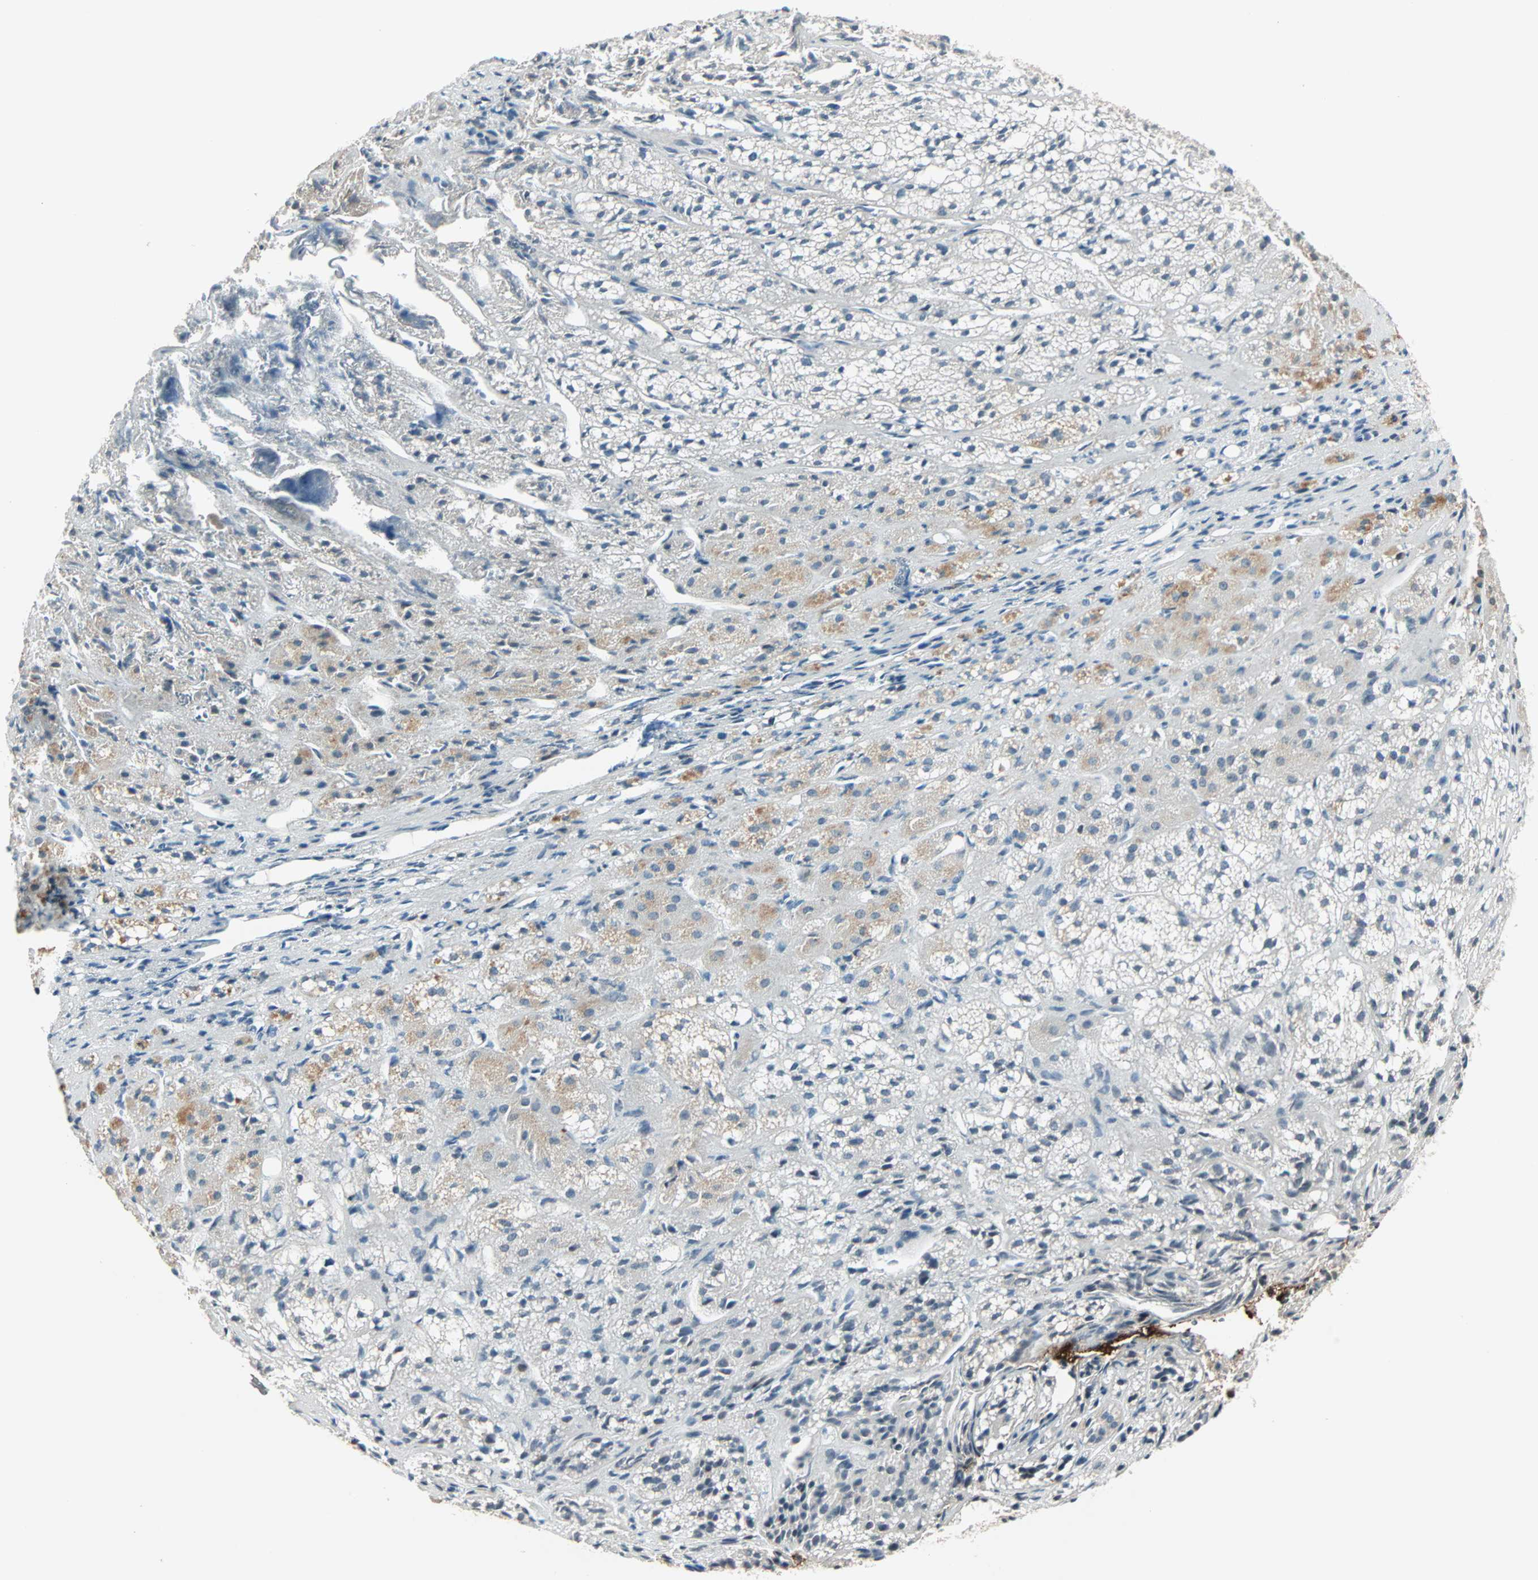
{"staining": {"intensity": "strong", "quantity": "<25%", "location": "cytoplasmic/membranous,nuclear"}, "tissue": "adrenal gland", "cell_type": "Glandular cells", "image_type": "normal", "snomed": [{"axis": "morphology", "description": "Normal tissue, NOS"}, {"axis": "topography", "description": "Adrenal gland"}], "caption": "Brown immunohistochemical staining in benign adrenal gland reveals strong cytoplasmic/membranous,nuclear positivity in about <25% of glandular cells. (IHC, brightfield microscopy, high magnification).", "gene": "CBX4", "patient": {"sex": "female", "age": 71}}